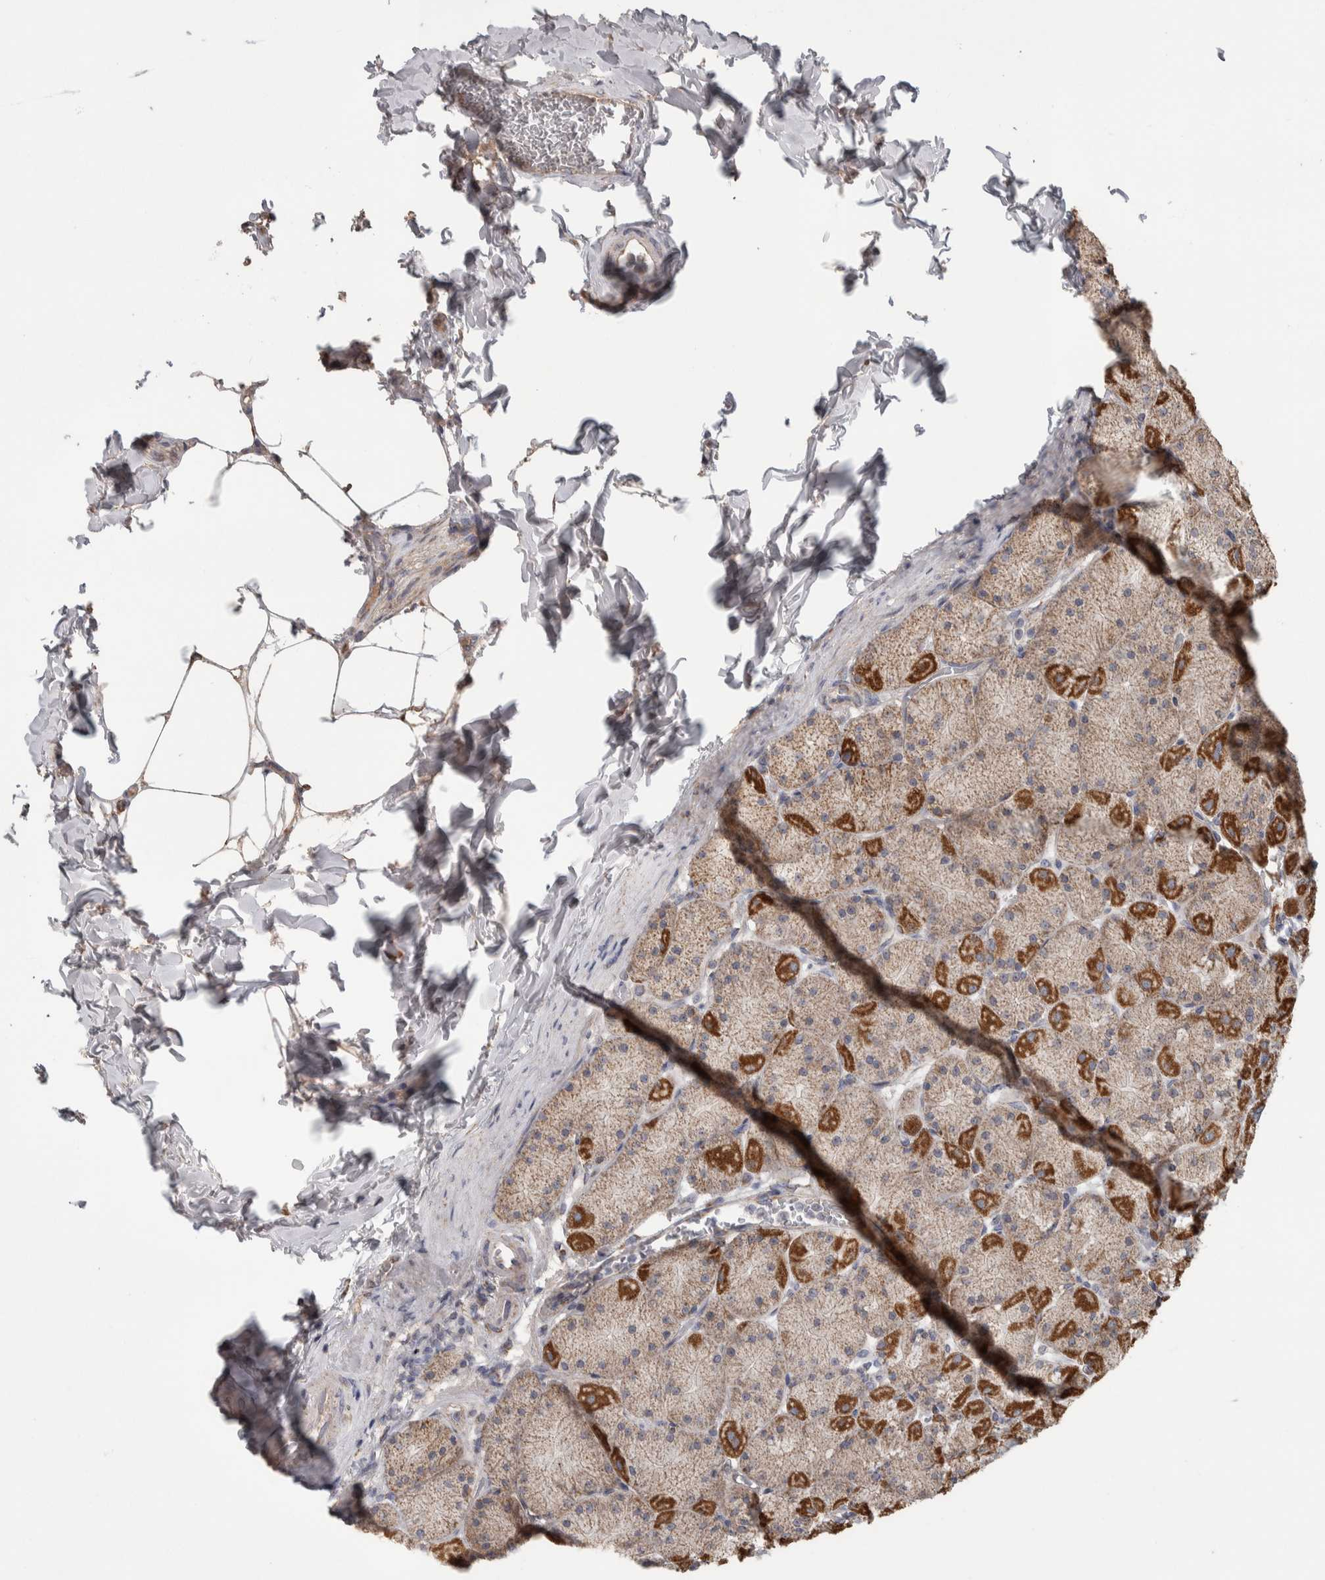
{"staining": {"intensity": "moderate", "quantity": ">75%", "location": "cytoplasmic/membranous"}, "tissue": "stomach", "cell_type": "Glandular cells", "image_type": "normal", "snomed": [{"axis": "morphology", "description": "Normal tissue, NOS"}, {"axis": "topography", "description": "Stomach, upper"}], "caption": "Protein expression analysis of unremarkable stomach reveals moderate cytoplasmic/membranous expression in about >75% of glandular cells. (Stains: DAB (3,3'-diaminobenzidine) in brown, nuclei in blue, Microscopy: brightfield microscopy at high magnification).", "gene": "SCO1", "patient": {"sex": "female", "age": 56}}